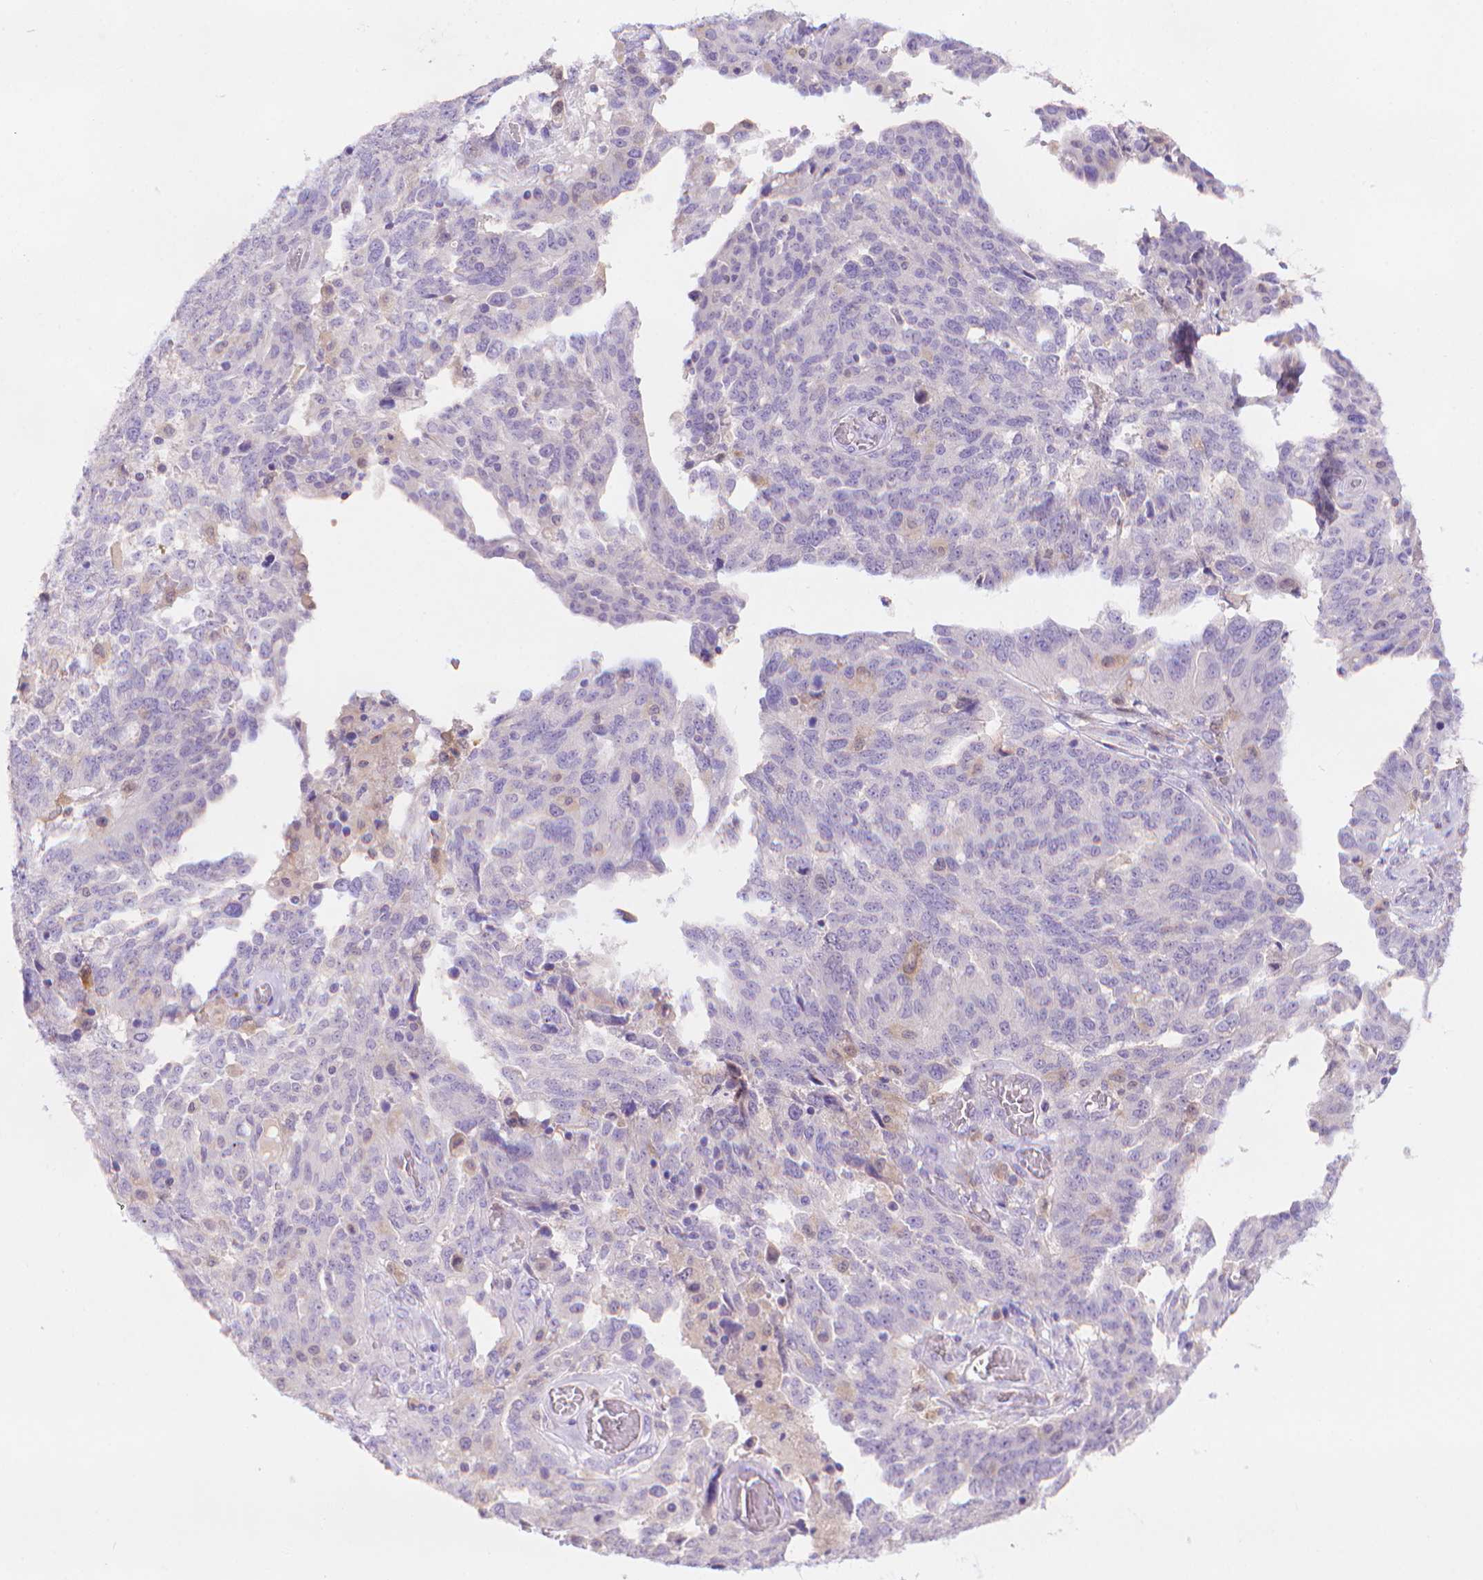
{"staining": {"intensity": "negative", "quantity": "none", "location": "none"}, "tissue": "ovarian cancer", "cell_type": "Tumor cells", "image_type": "cancer", "snomed": [{"axis": "morphology", "description": "Cystadenocarcinoma, serous, NOS"}, {"axis": "topography", "description": "Ovary"}], "caption": "Tumor cells show no significant expression in ovarian cancer.", "gene": "FGD2", "patient": {"sex": "female", "age": 67}}